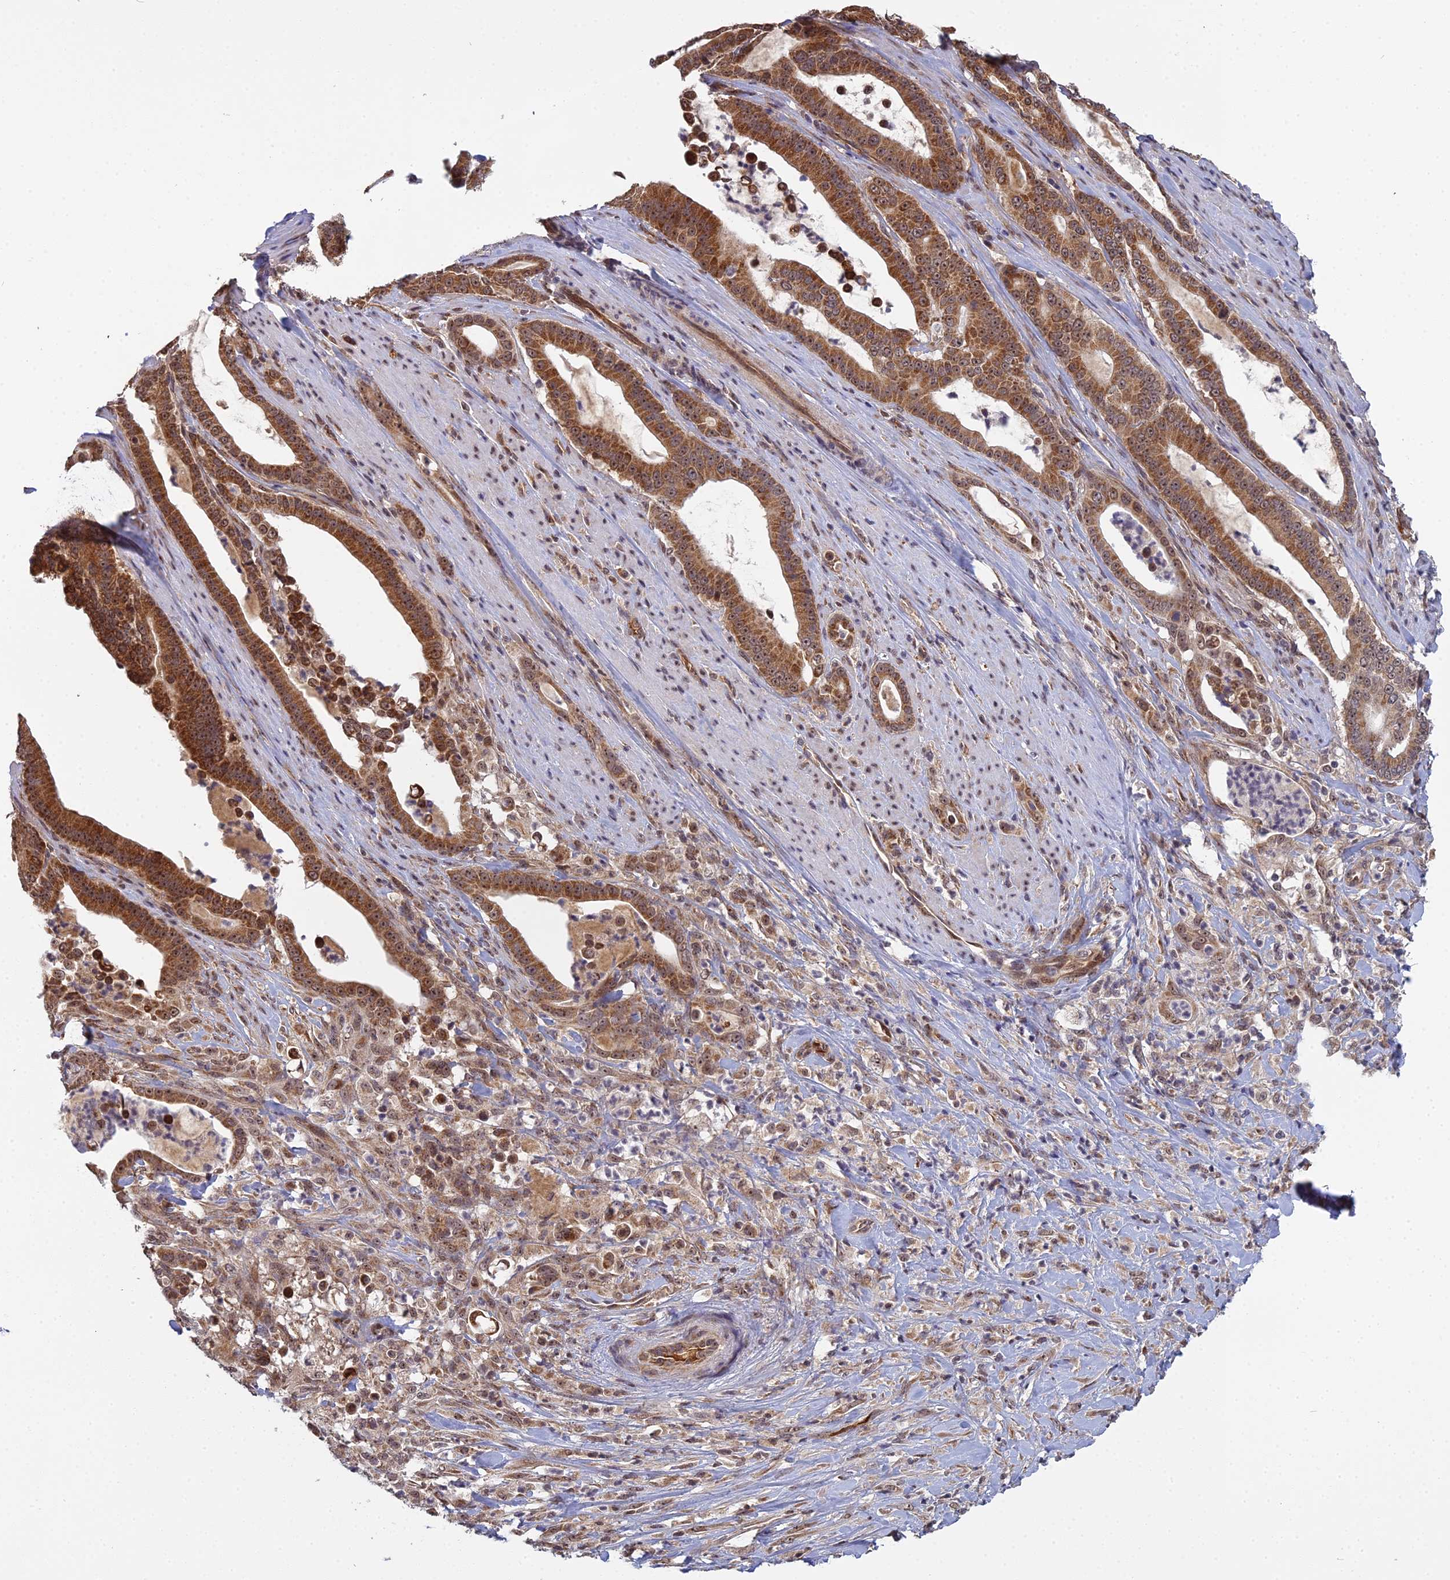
{"staining": {"intensity": "moderate", "quantity": ">75%", "location": "cytoplasmic/membranous,nuclear"}, "tissue": "pancreatic cancer", "cell_type": "Tumor cells", "image_type": "cancer", "snomed": [{"axis": "morphology", "description": "Adenocarcinoma, NOS"}, {"axis": "topography", "description": "Pancreas"}], "caption": "This photomicrograph shows immunohistochemistry (IHC) staining of pancreatic adenocarcinoma, with medium moderate cytoplasmic/membranous and nuclear expression in approximately >75% of tumor cells.", "gene": "MEOX1", "patient": {"sex": "male", "age": 63}}